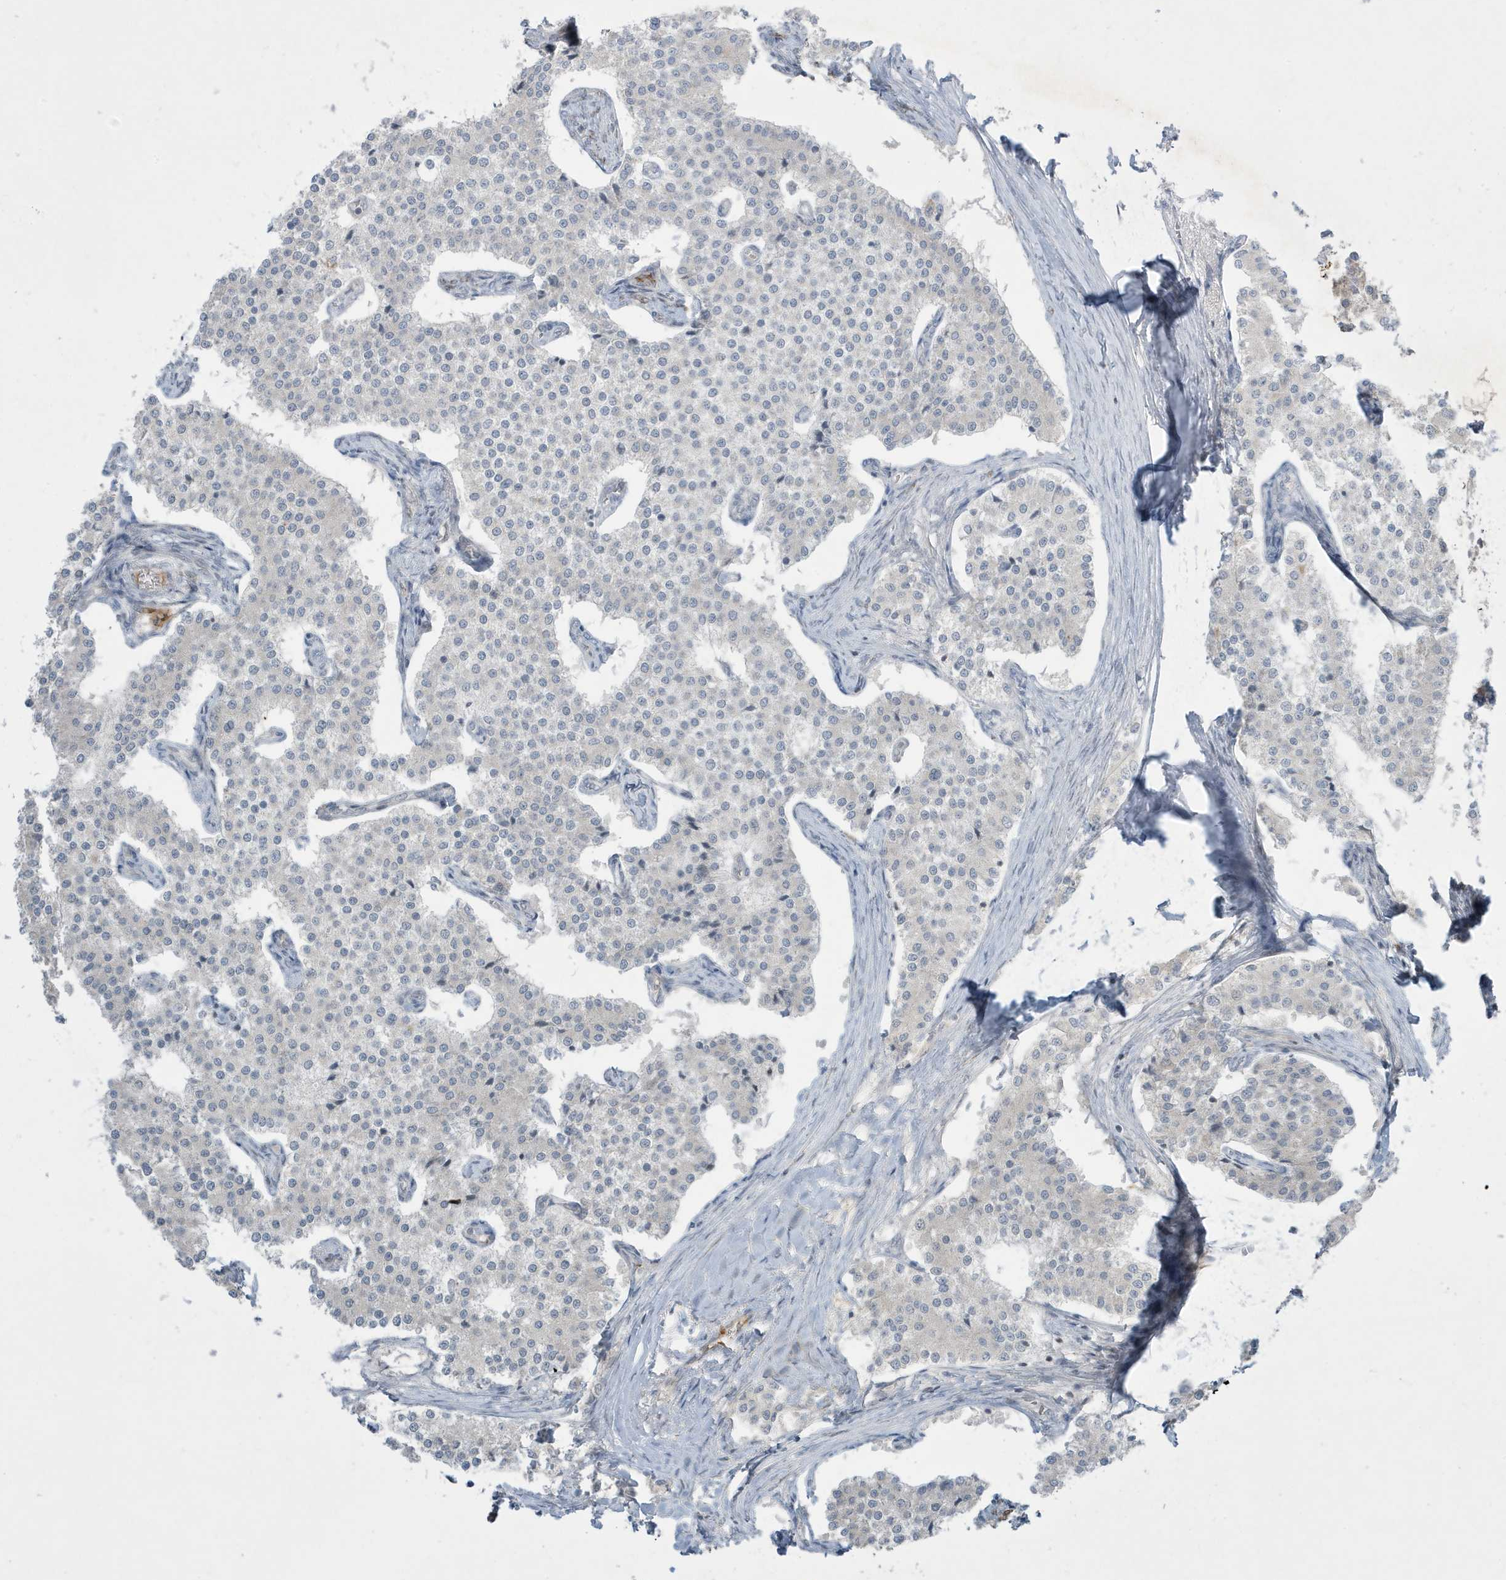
{"staining": {"intensity": "negative", "quantity": "none", "location": "none"}, "tissue": "carcinoid", "cell_type": "Tumor cells", "image_type": "cancer", "snomed": [{"axis": "morphology", "description": "Carcinoid, malignant, NOS"}, {"axis": "topography", "description": "Colon"}], "caption": "A high-resolution photomicrograph shows immunohistochemistry staining of carcinoid, which shows no significant staining in tumor cells.", "gene": "FNDC1", "patient": {"sex": "female", "age": 52}}